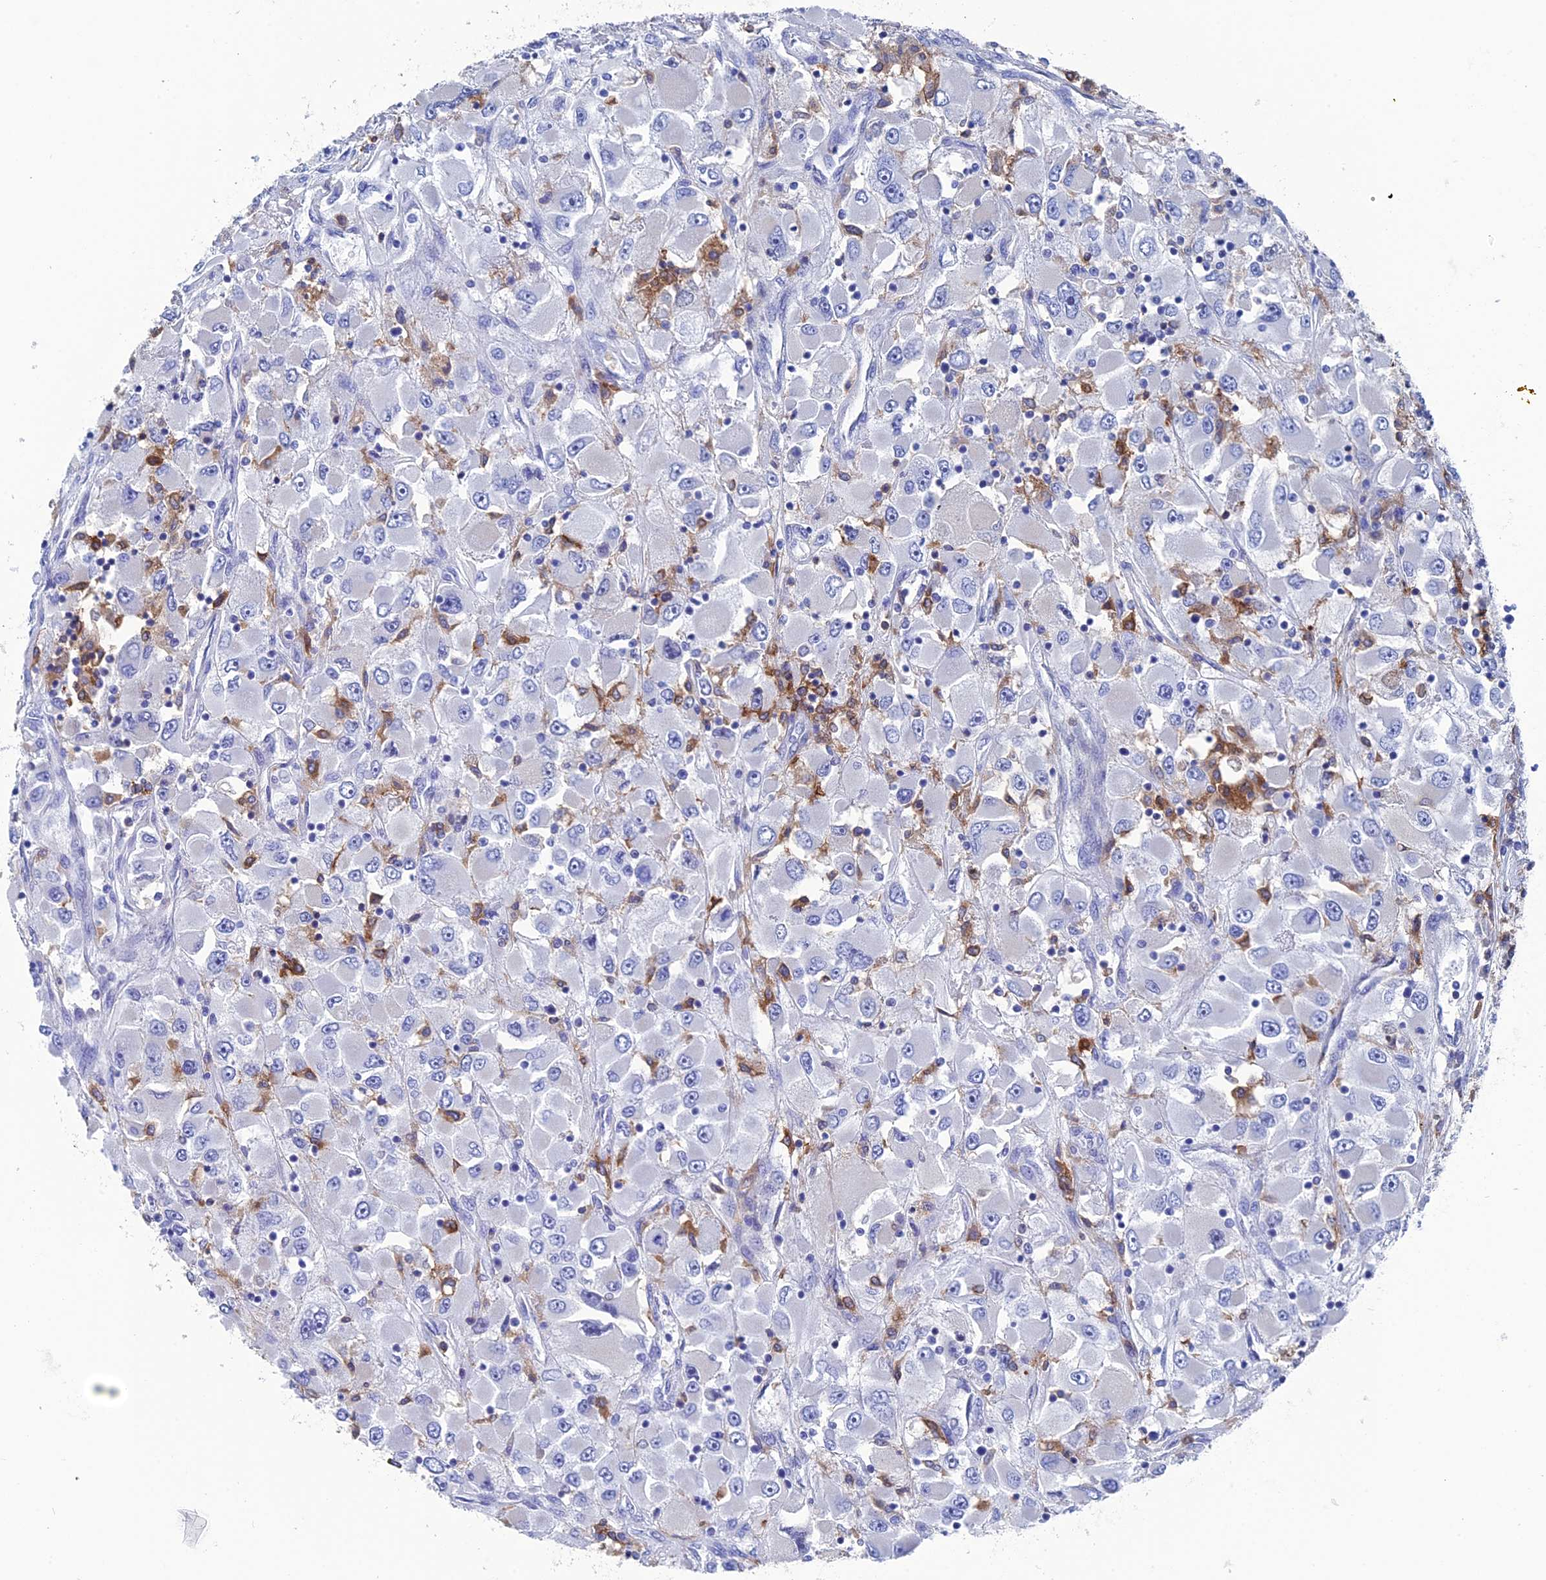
{"staining": {"intensity": "negative", "quantity": "none", "location": "none"}, "tissue": "renal cancer", "cell_type": "Tumor cells", "image_type": "cancer", "snomed": [{"axis": "morphology", "description": "Adenocarcinoma, NOS"}, {"axis": "topography", "description": "Kidney"}], "caption": "Adenocarcinoma (renal) stained for a protein using IHC displays no expression tumor cells.", "gene": "TYROBP", "patient": {"sex": "female", "age": 52}}